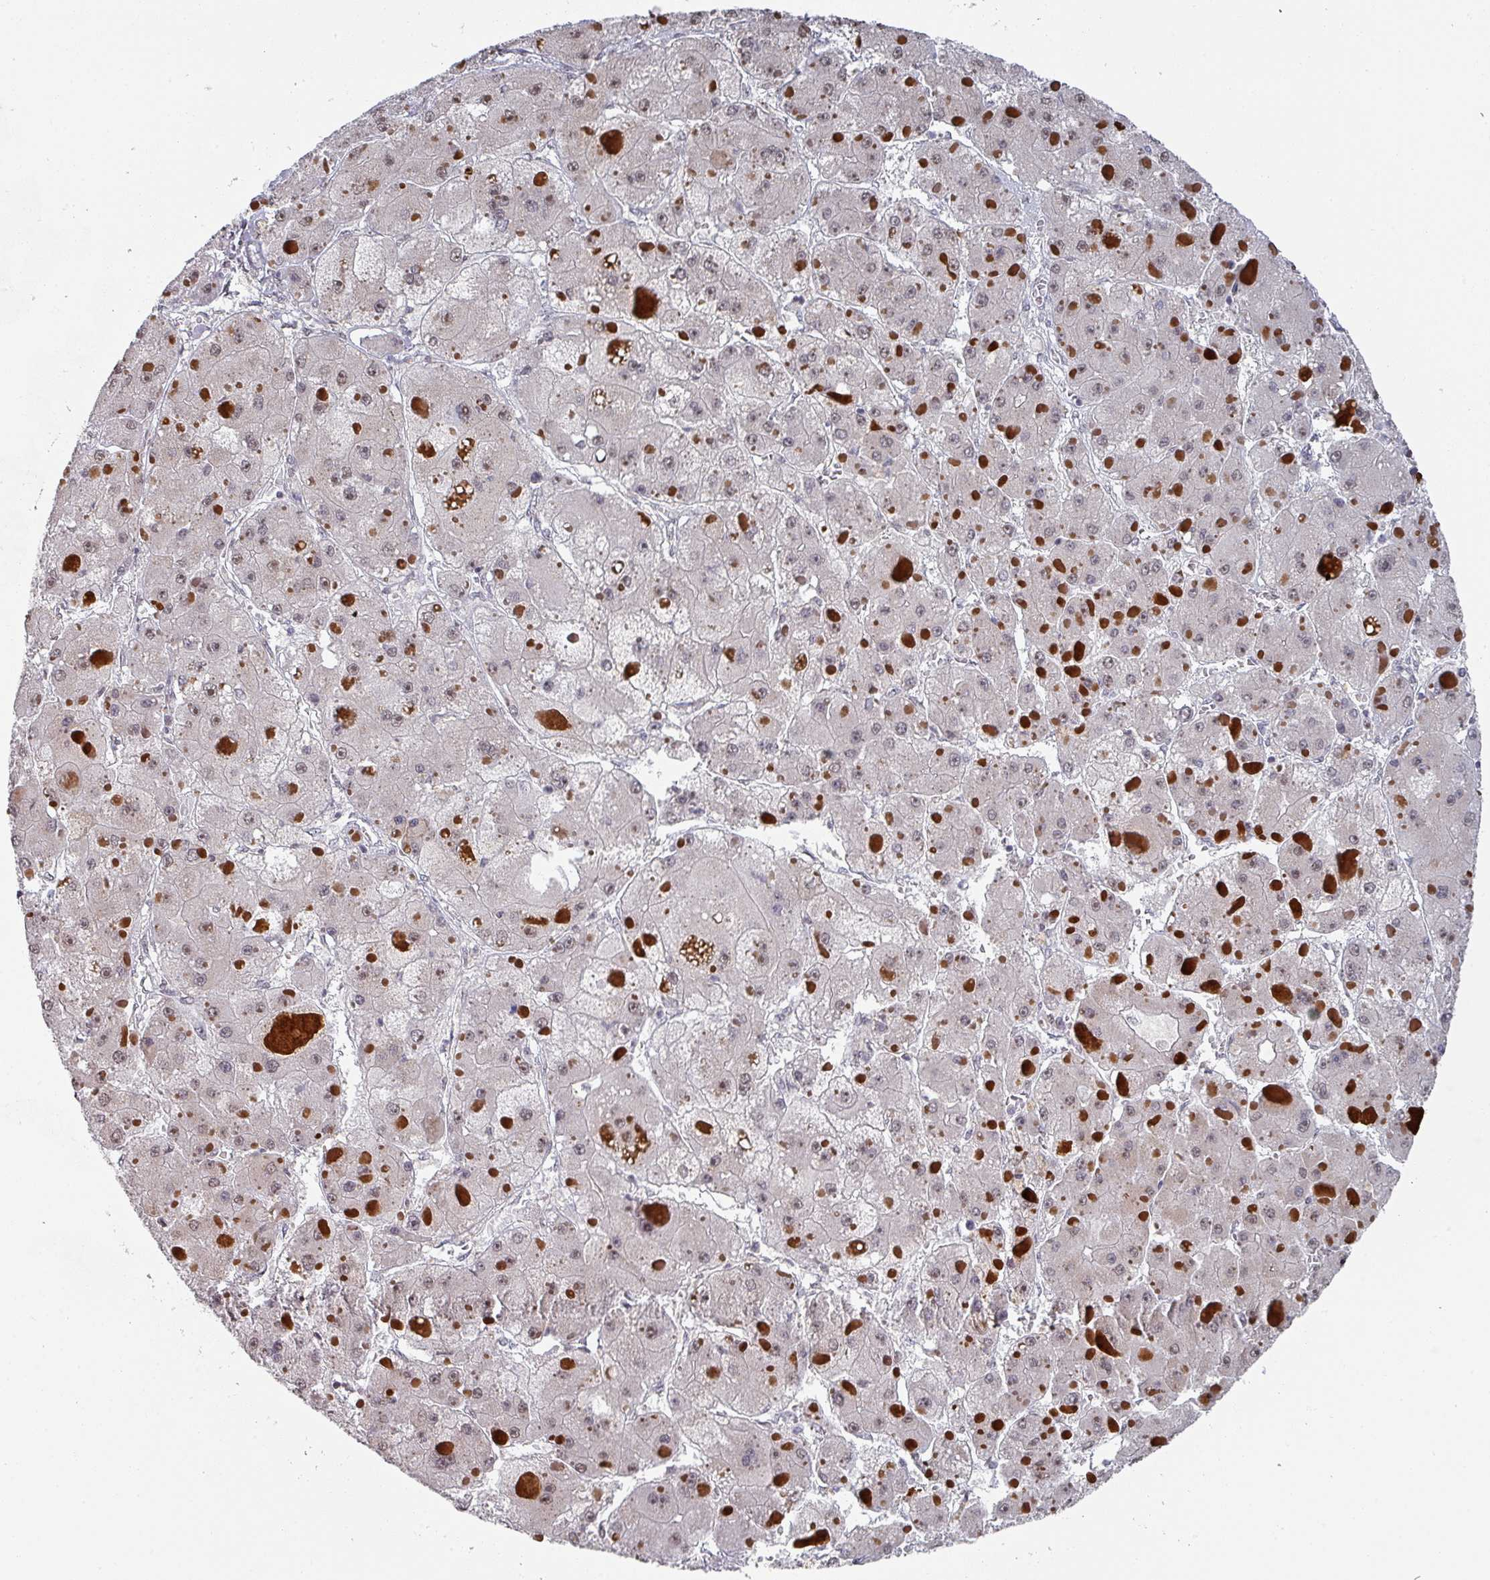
{"staining": {"intensity": "weak", "quantity": "<25%", "location": "nuclear"}, "tissue": "liver cancer", "cell_type": "Tumor cells", "image_type": "cancer", "snomed": [{"axis": "morphology", "description": "Carcinoma, Hepatocellular, NOS"}, {"axis": "topography", "description": "Liver"}], "caption": "Tumor cells show no significant protein expression in hepatocellular carcinoma (liver). (Brightfield microscopy of DAB (3,3'-diaminobenzidine) immunohistochemistry (IHC) at high magnification).", "gene": "ZNF654", "patient": {"sex": "female", "age": 73}}